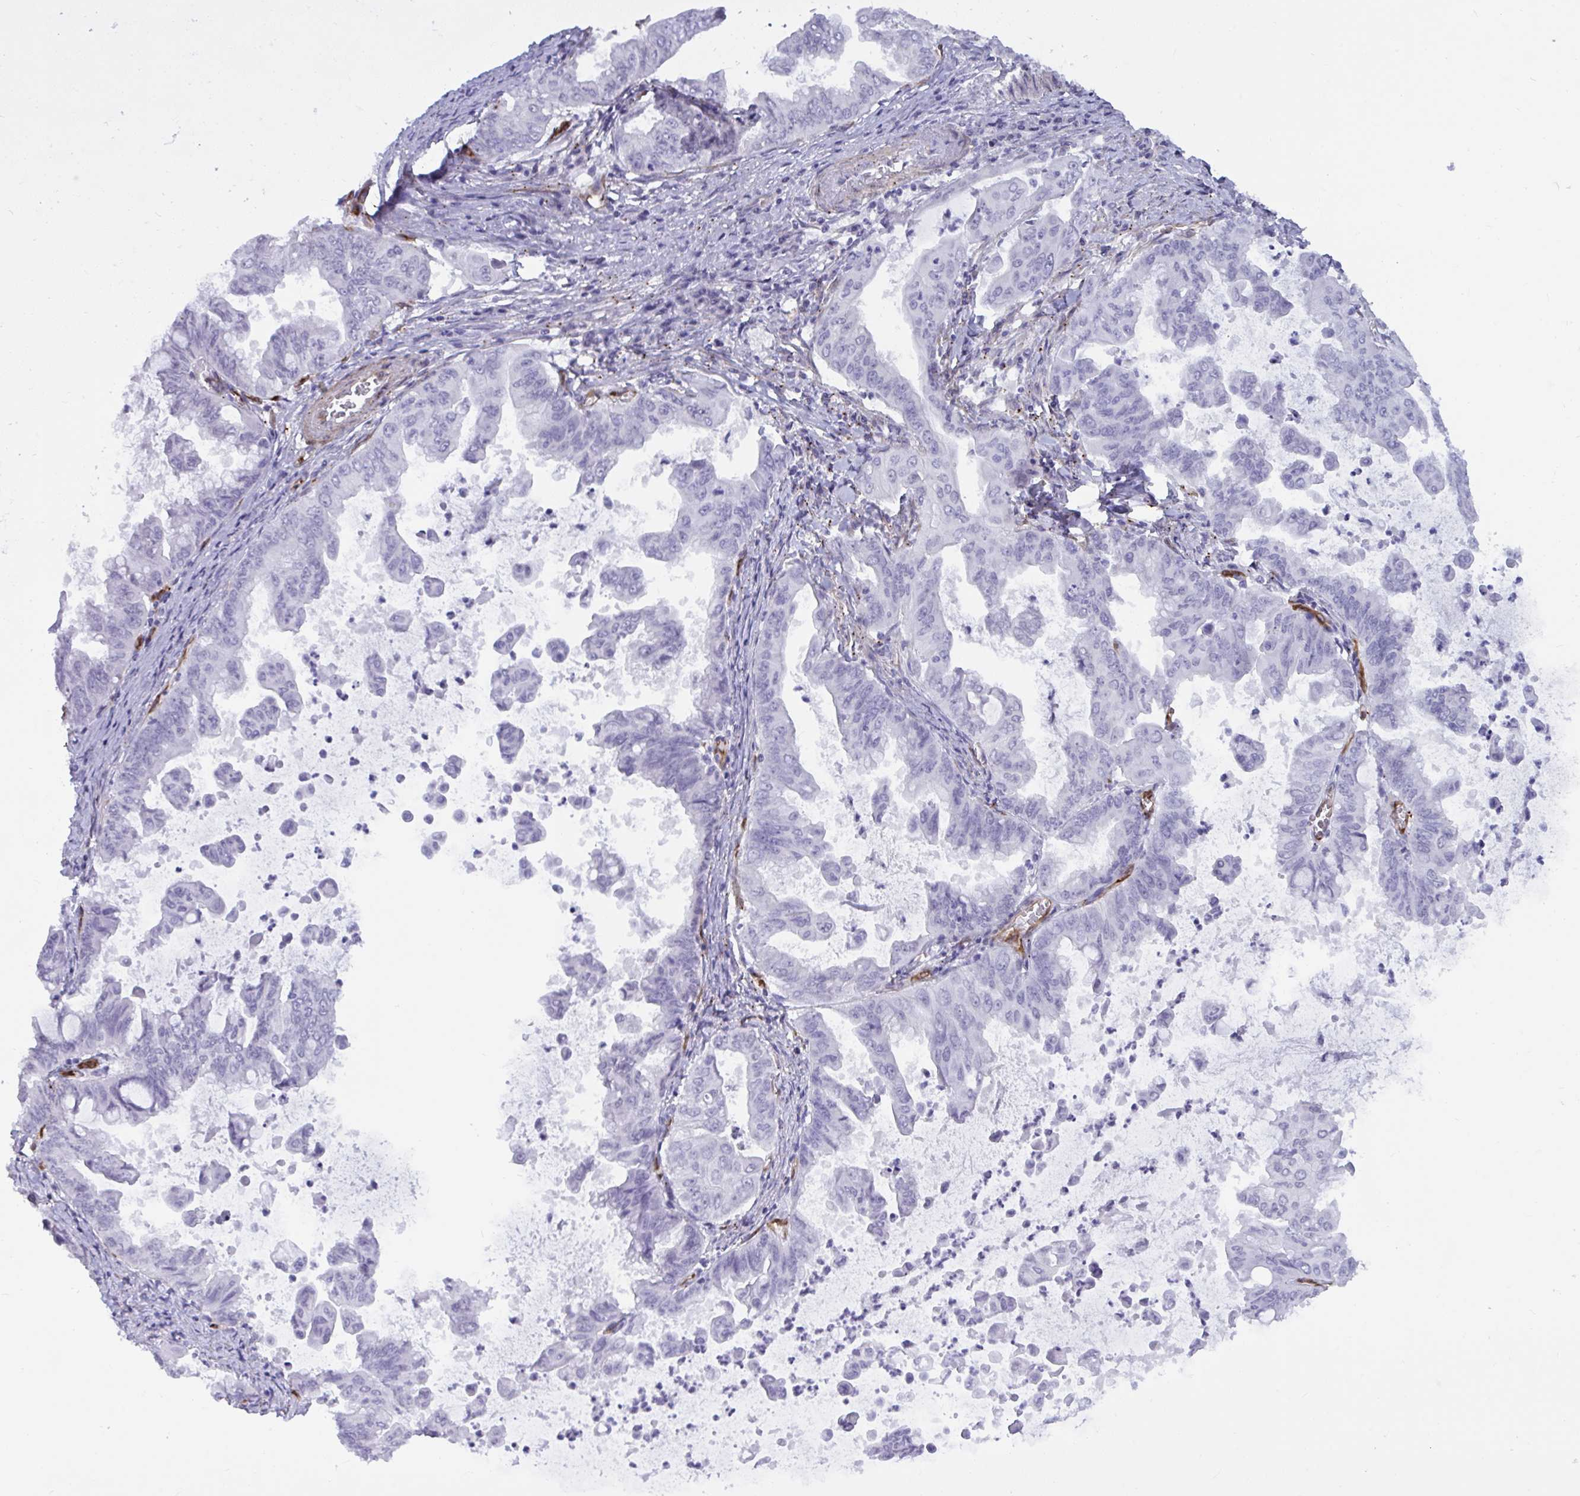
{"staining": {"intensity": "negative", "quantity": "none", "location": "none"}, "tissue": "stomach cancer", "cell_type": "Tumor cells", "image_type": "cancer", "snomed": [{"axis": "morphology", "description": "Adenocarcinoma, NOS"}, {"axis": "topography", "description": "Stomach, upper"}], "caption": "The photomicrograph displays no staining of tumor cells in adenocarcinoma (stomach). (DAB immunohistochemistry (IHC), high magnification).", "gene": "EML1", "patient": {"sex": "male", "age": 80}}